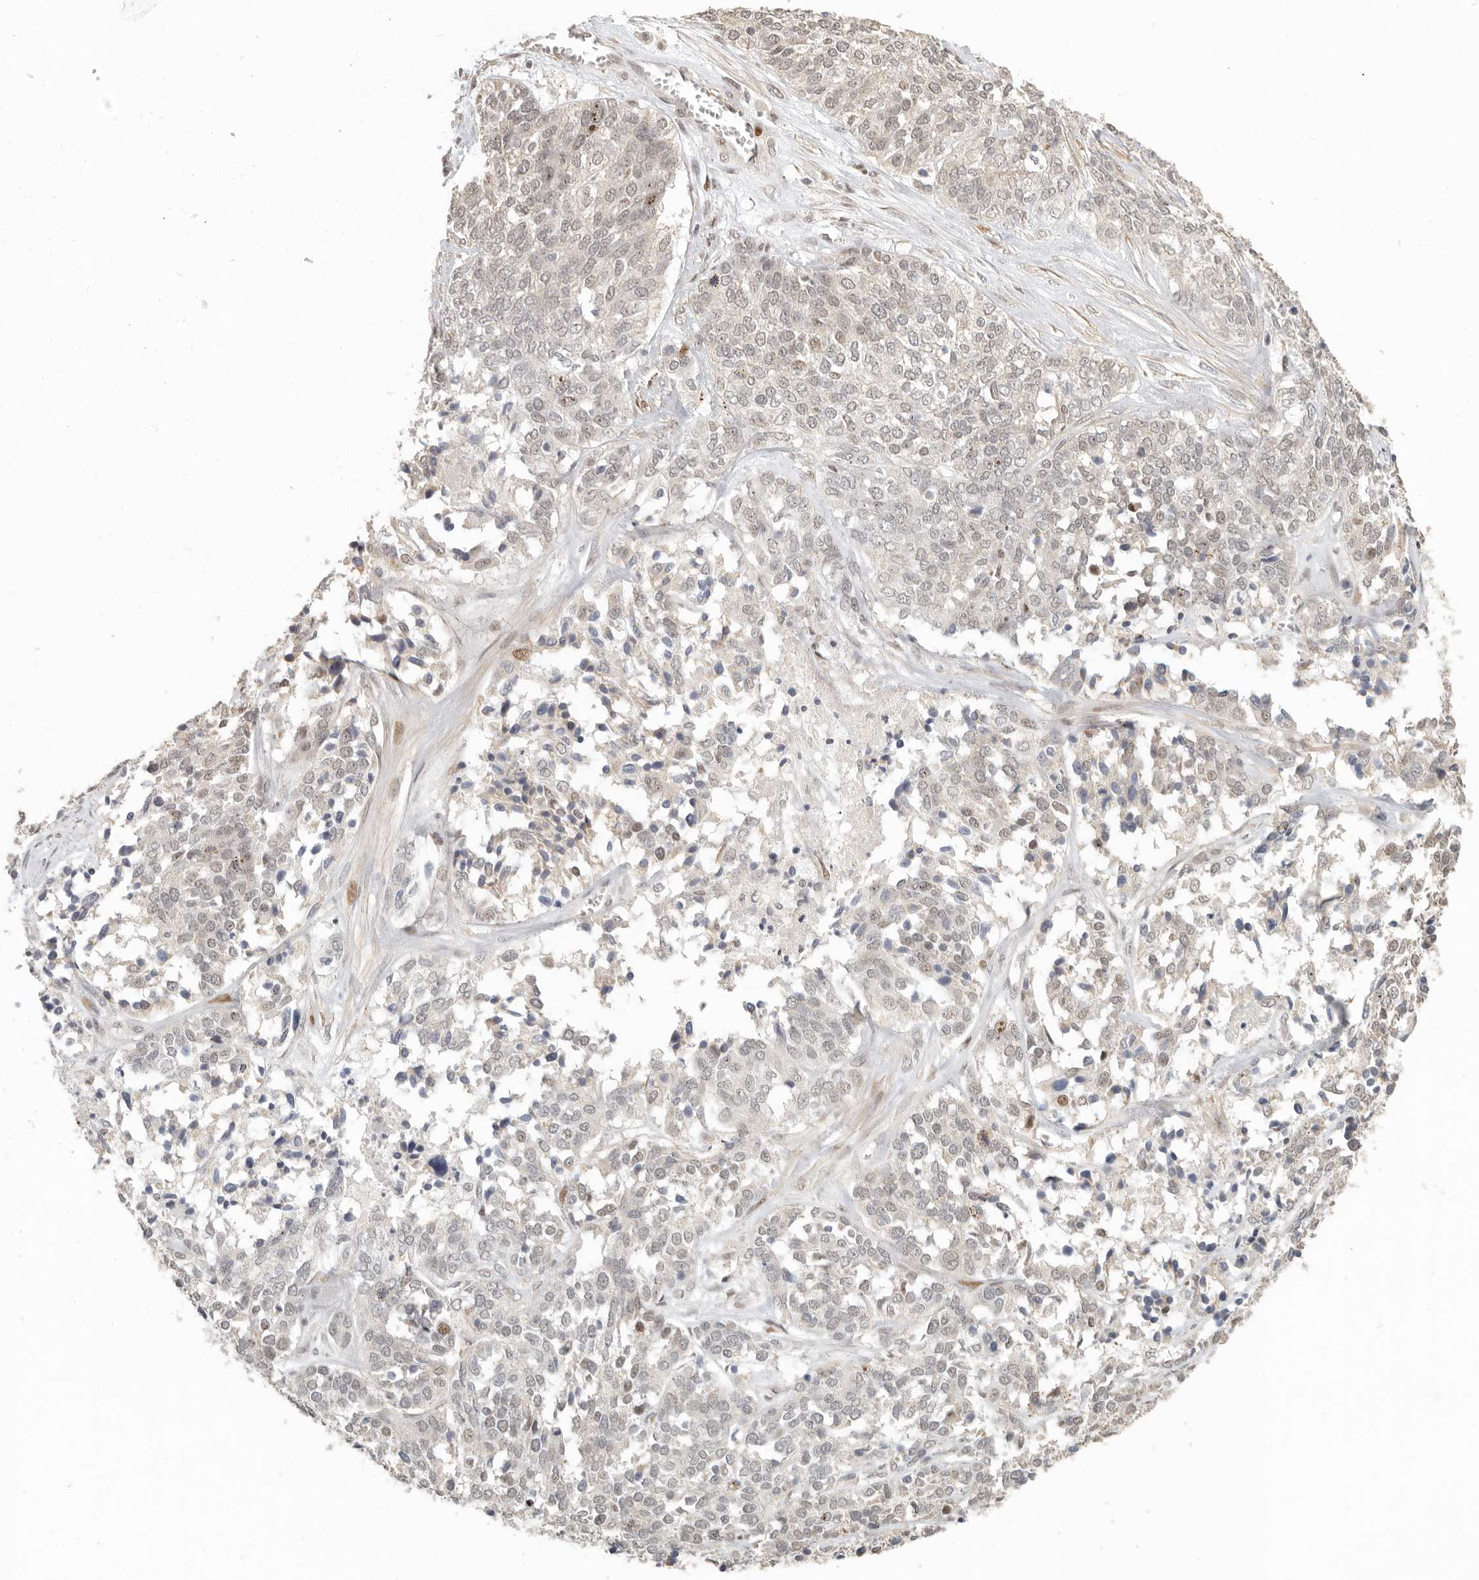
{"staining": {"intensity": "weak", "quantity": "<25%", "location": "nuclear"}, "tissue": "ovarian cancer", "cell_type": "Tumor cells", "image_type": "cancer", "snomed": [{"axis": "morphology", "description": "Cystadenocarcinoma, serous, NOS"}, {"axis": "topography", "description": "Ovary"}], "caption": "Tumor cells show no significant protein staining in ovarian cancer.", "gene": "GPBP1L1", "patient": {"sex": "female", "age": 44}}